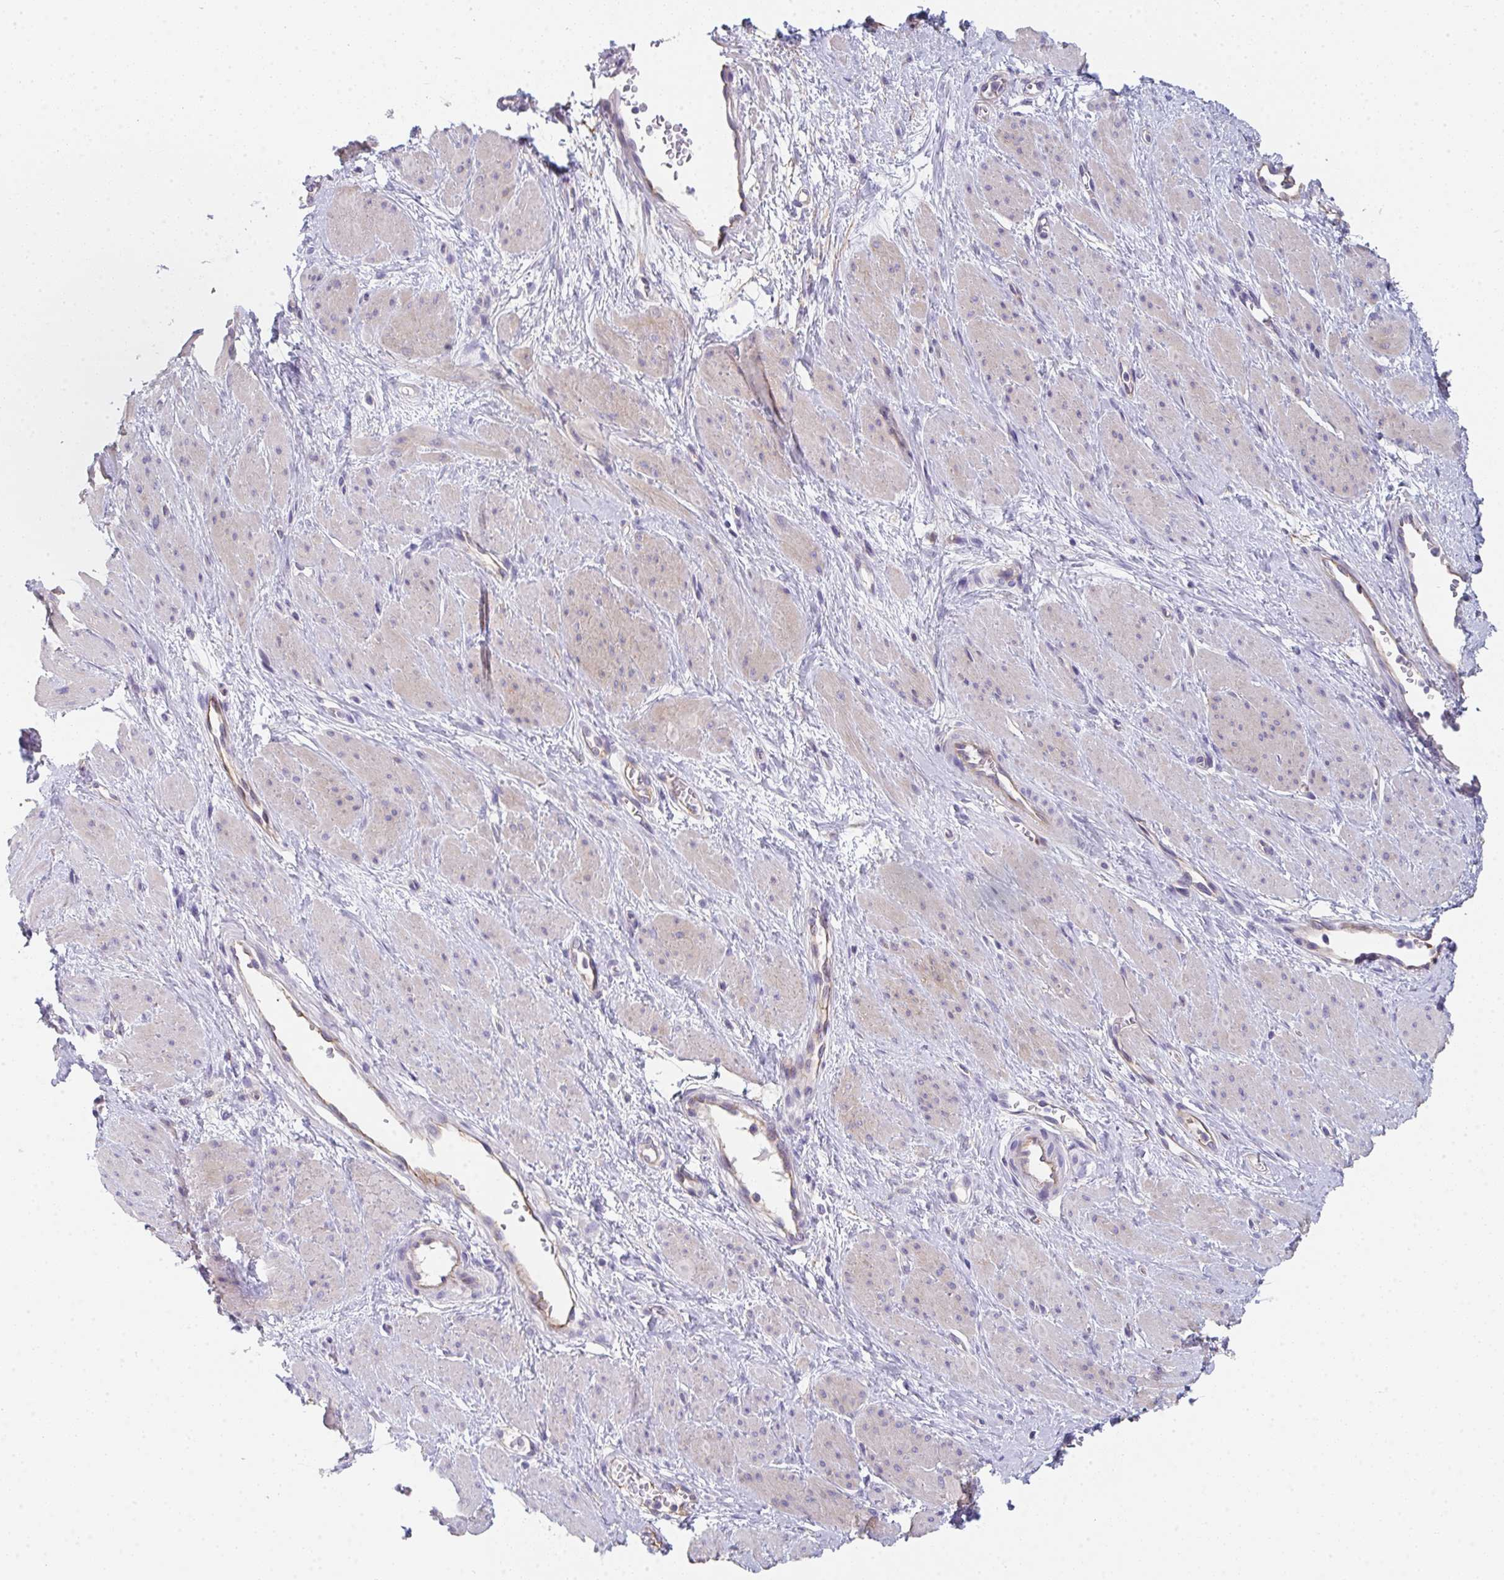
{"staining": {"intensity": "weak", "quantity": "<25%", "location": "cytoplasmic/membranous"}, "tissue": "smooth muscle", "cell_type": "Smooth muscle cells", "image_type": "normal", "snomed": [{"axis": "morphology", "description": "Normal tissue, NOS"}, {"axis": "topography", "description": "Smooth muscle"}, {"axis": "topography", "description": "Uterus"}], "caption": "IHC photomicrograph of normal smooth muscle: smooth muscle stained with DAB (3,3'-diaminobenzidine) exhibits no significant protein expression in smooth muscle cells.", "gene": "DBN1", "patient": {"sex": "female", "age": 39}}